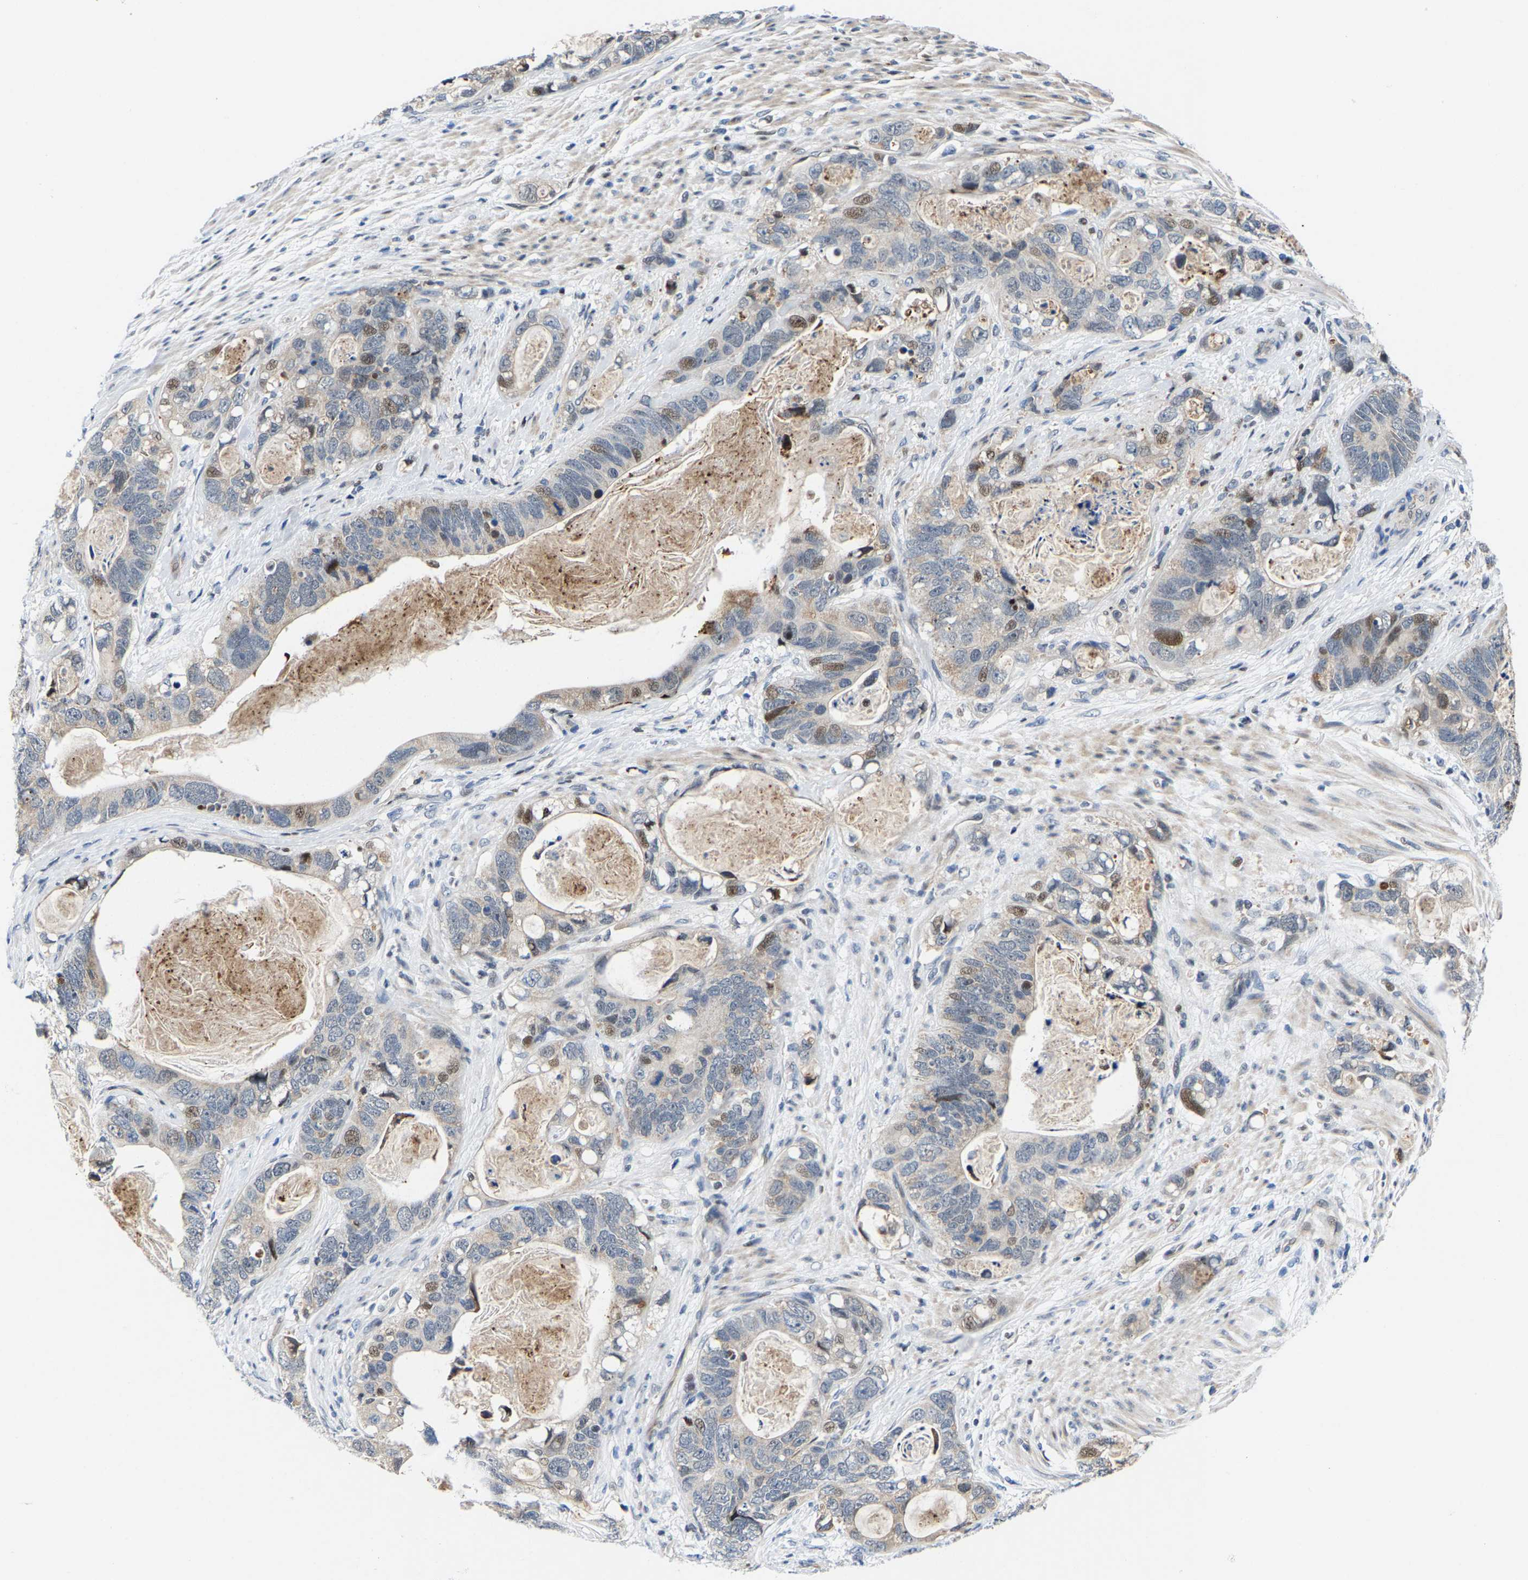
{"staining": {"intensity": "moderate", "quantity": "<25%", "location": "nuclear"}, "tissue": "stomach cancer", "cell_type": "Tumor cells", "image_type": "cancer", "snomed": [{"axis": "morphology", "description": "Normal tissue, NOS"}, {"axis": "morphology", "description": "Adenocarcinoma, NOS"}, {"axis": "topography", "description": "Stomach"}], "caption": "This image reveals immunohistochemistry (IHC) staining of human stomach adenocarcinoma, with low moderate nuclear staining in approximately <25% of tumor cells.", "gene": "GTPBP10", "patient": {"sex": "female", "age": 89}}